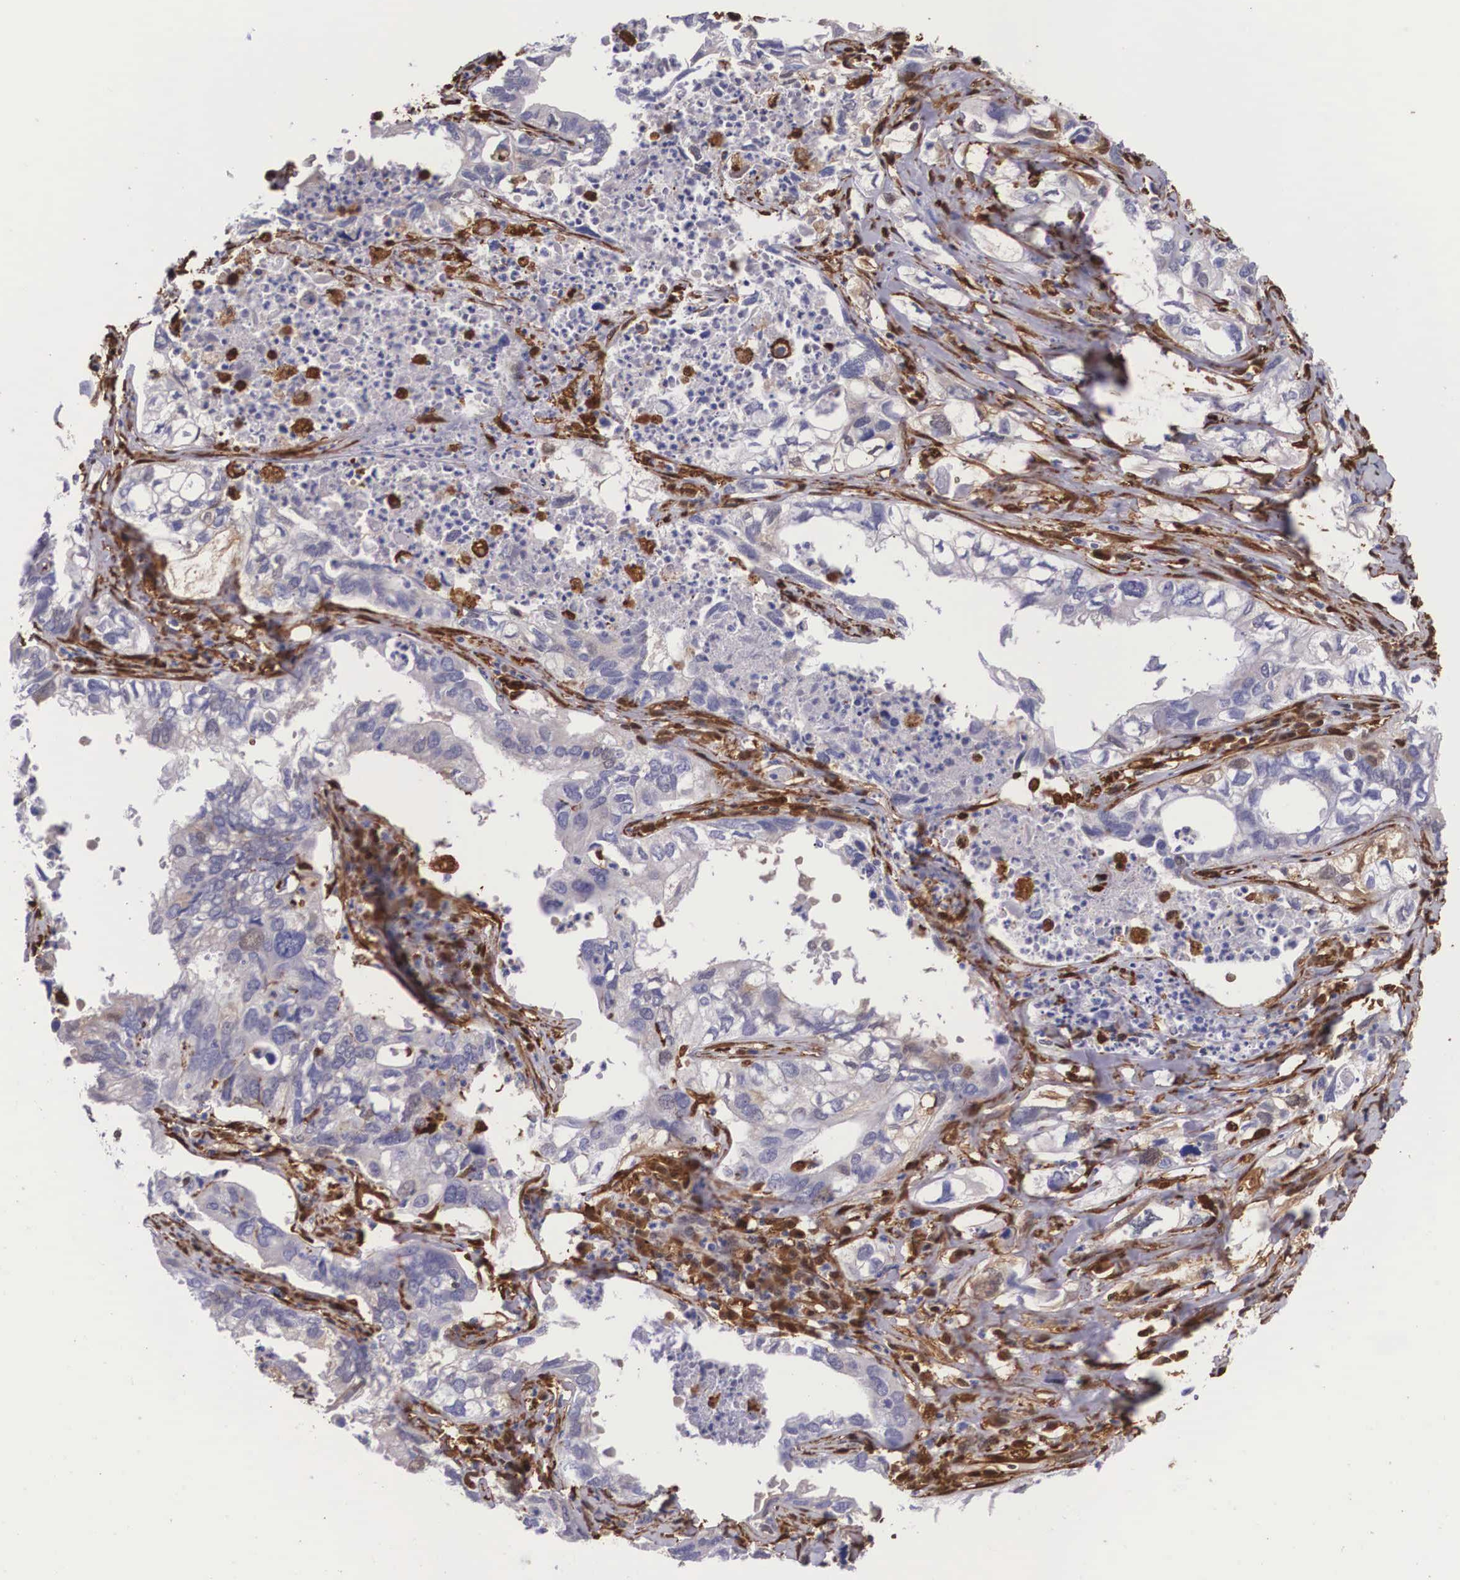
{"staining": {"intensity": "negative", "quantity": "none", "location": "none"}, "tissue": "lung cancer", "cell_type": "Tumor cells", "image_type": "cancer", "snomed": [{"axis": "morphology", "description": "Adenocarcinoma, NOS"}, {"axis": "topography", "description": "Lung"}], "caption": "Tumor cells are negative for brown protein staining in lung cancer (adenocarcinoma). (Brightfield microscopy of DAB (3,3'-diaminobenzidine) IHC at high magnification).", "gene": "LGALS1", "patient": {"sex": "male", "age": 48}}